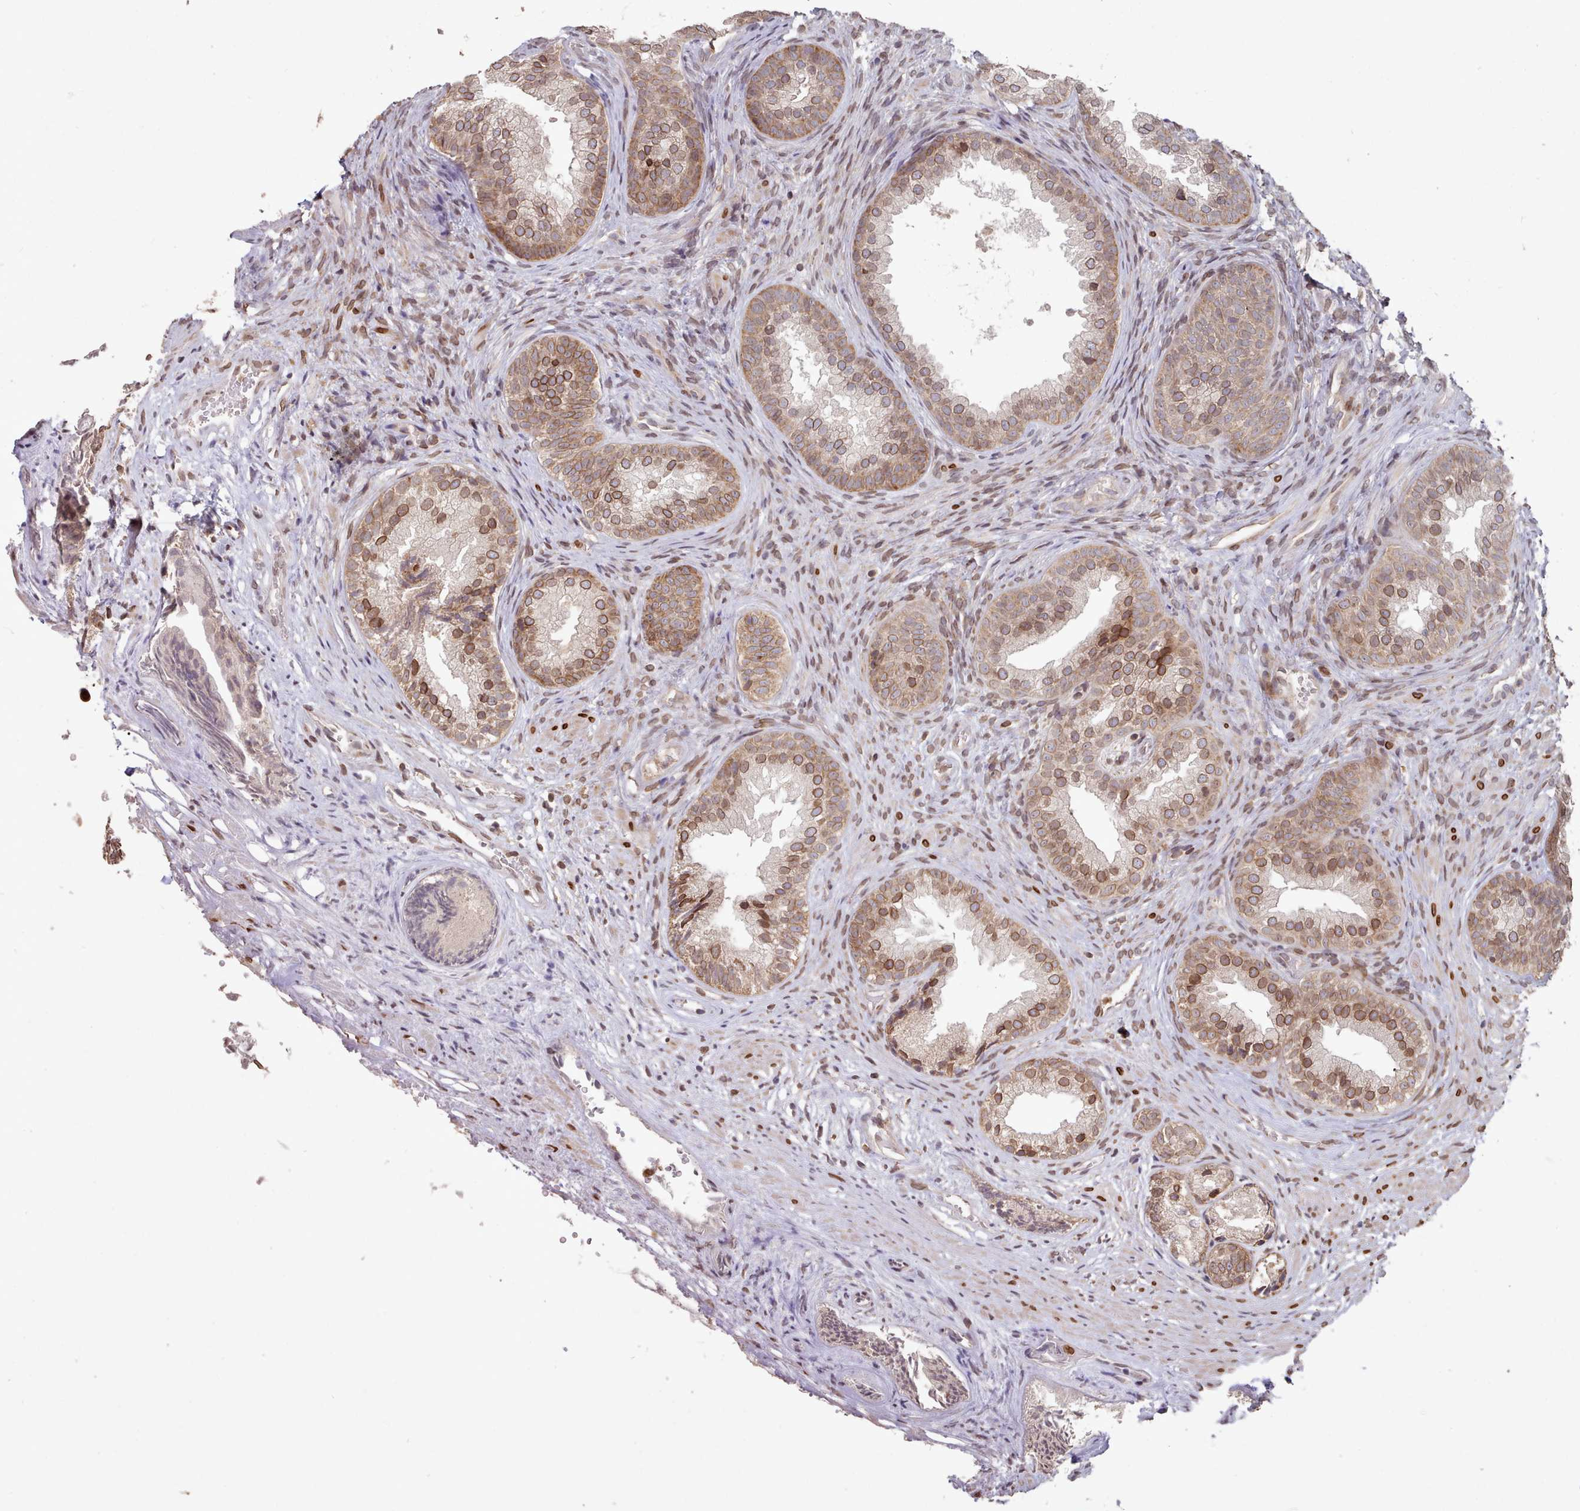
{"staining": {"intensity": "moderate", "quantity": ">75%", "location": "cytoplasmic/membranous,nuclear"}, "tissue": "prostate", "cell_type": "Glandular cells", "image_type": "normal", "snomed": [{"axis": "morphology", "description": "Normal tissue, NOS"}, {"axis": "topography", "description": "Prostate"}], "caption": "A brown stain labels moderate cytoplasmic/membranous,nuclear staining of a protein in glandular cells of benign prostate.", "gene": "TOR1AIP1", "patient": {"sex": "male", "age": 76}}